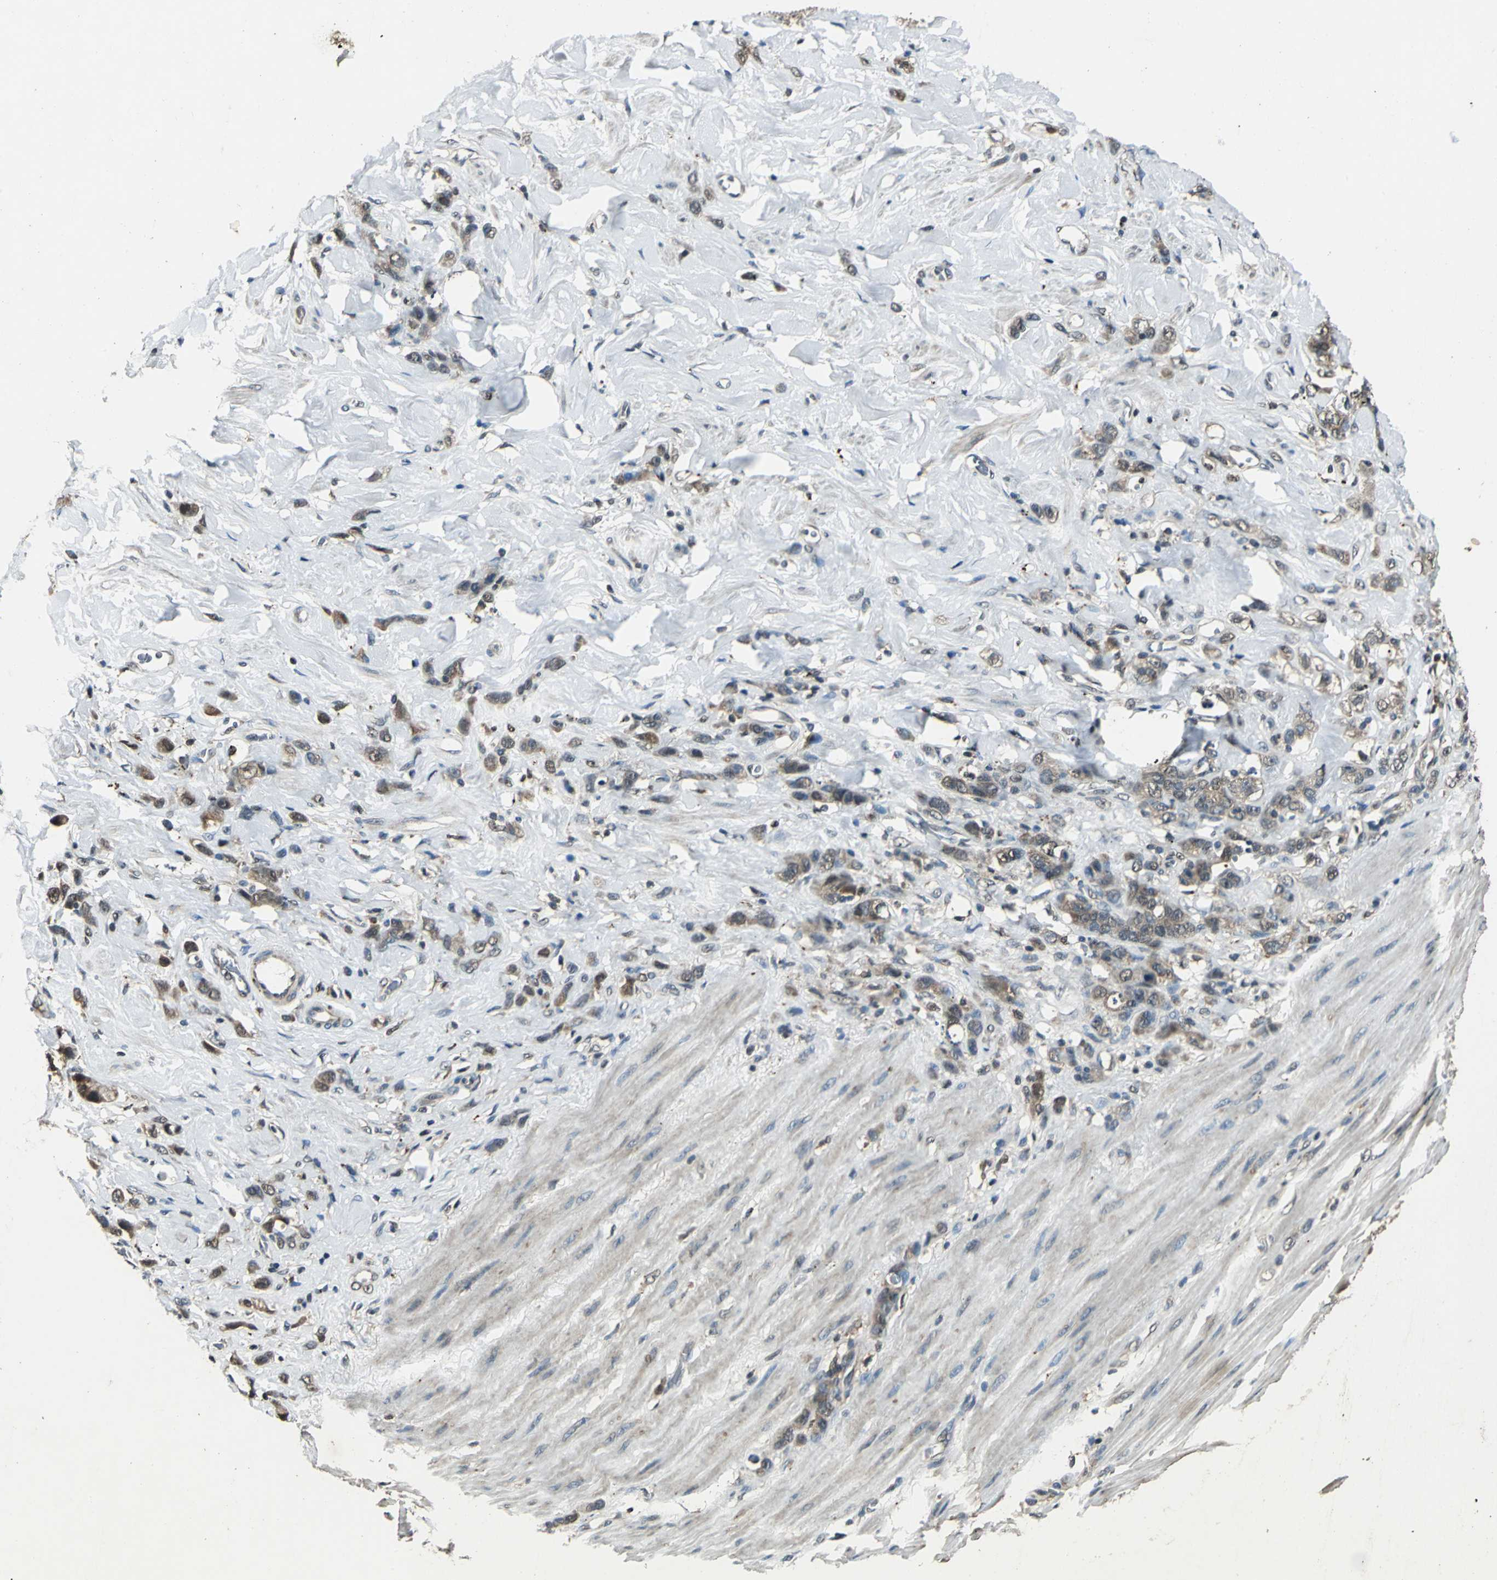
{"staining": {"intensity": "weak", "quantity": "25%-75%", "location": "cytoplasmic/membranous,nuclear"}, "tissue": "stomach cancer", "cell_type": "Tumor cells", "image_type": "cancer", "snomed": [{"axis": "morphology", "description": "Normal tissue, NOS"}, {"axis": "morphology", "description": "Adenocarcinoma, NOS"}, {"axis": "topography", "description": "Stomach"}], "caption": "There is low levels of weak cytoplasmic/membranous and nuclear staining in tumor cells of stomach cancer (adenocarcinoma), as demonstrated by immunohistochemical staining (brown color).", "gene": "PPP1R13L", "patient": {"sex": "male", "age": 82}}